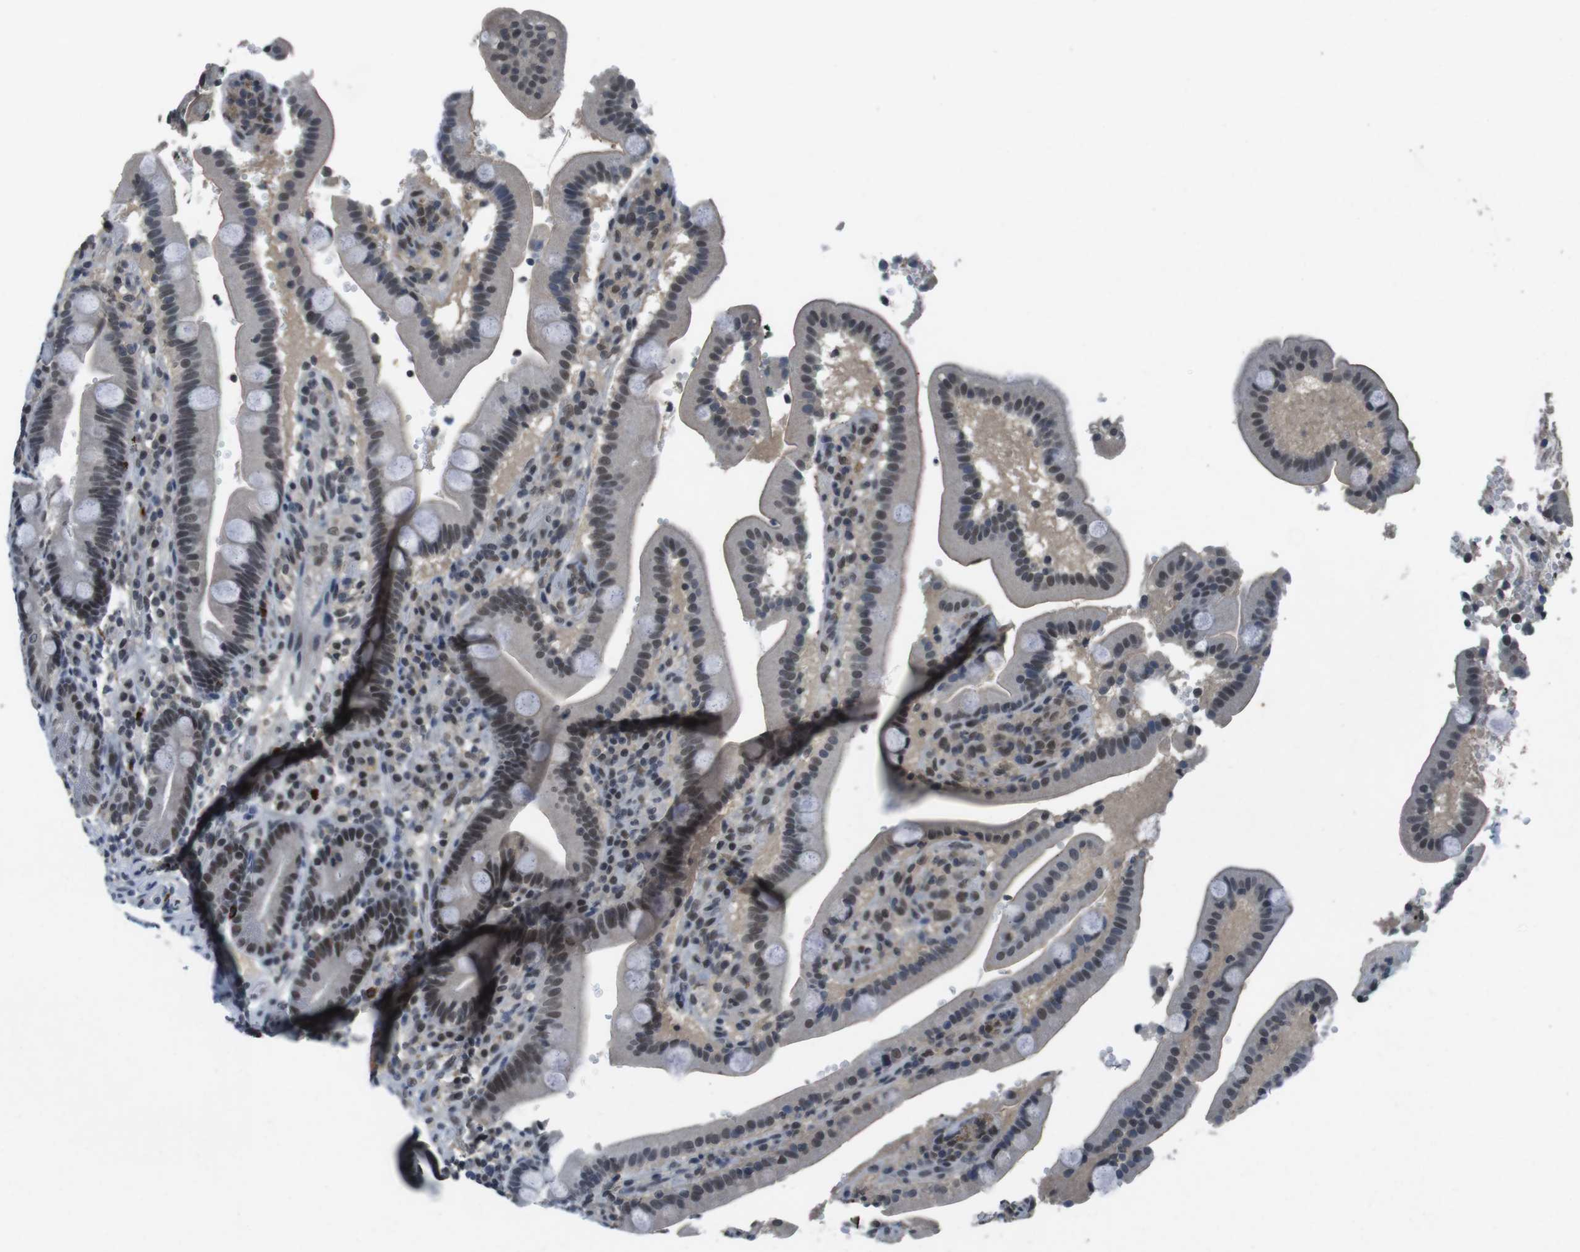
{"staining": {"intensity": "moderate", "quantity": ">75%", "location": "nuclear"}, "tissue": "duodenum", "cell_type": "Glandular cells", "image_type": "normal", "snomed": [{"axis": "morphology", "description": "Normal tissue, NOS"}, {"axis": "topography", "description": "Small intestine, NOS"}], "caption": "Normal duodenum displays moderate nuclear positivity in approximately >75% of glandular cells.", "gene": "USP7", "patient": {"sex": "female", "age": 71}}